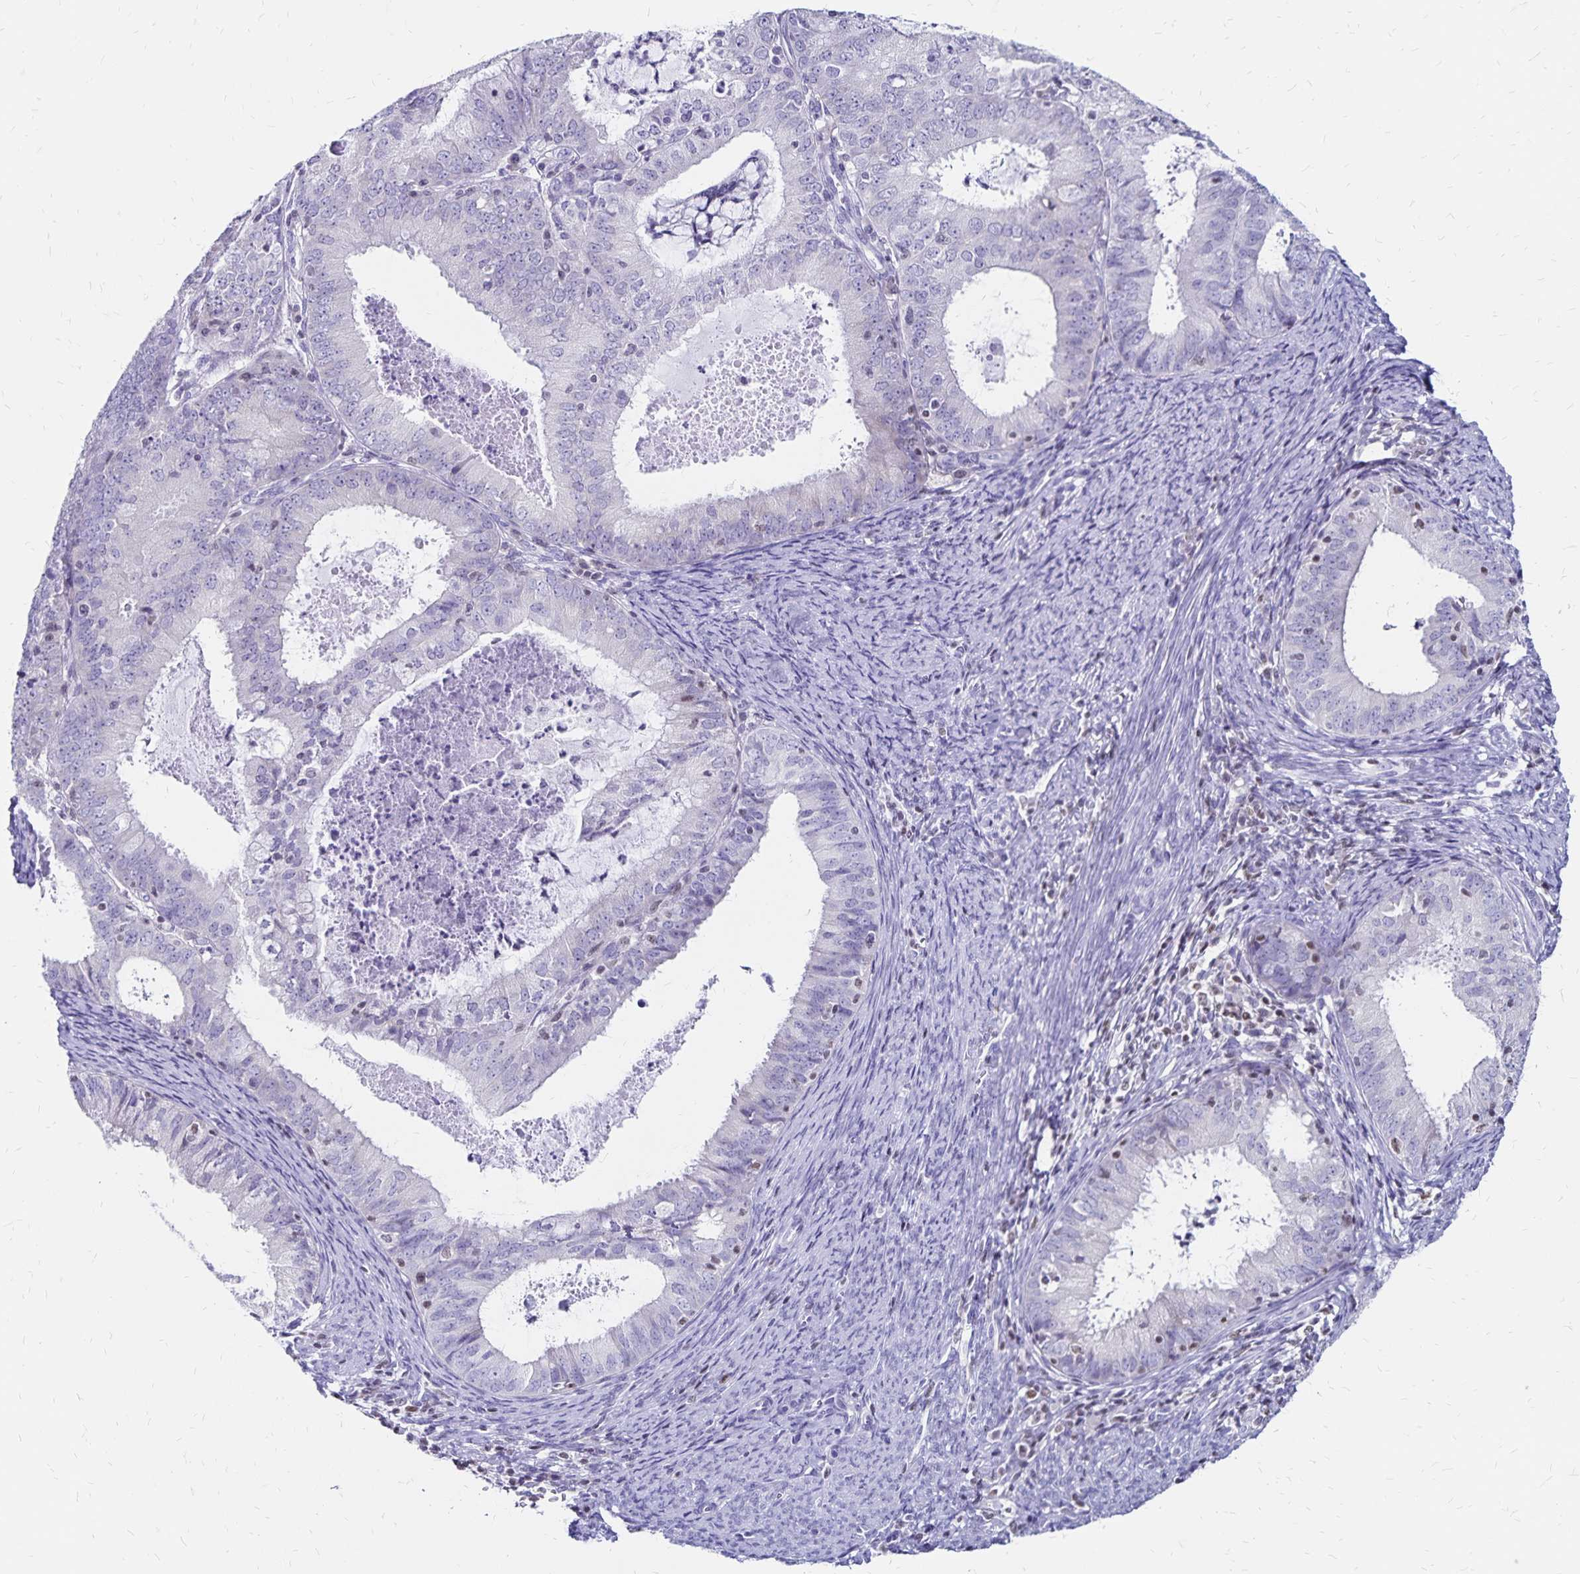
{"staining": {"intensity": "negative", "quantity": "none", "location": "none"}, "tissue": "endometrial cancer", "cell_type": "Tumor cells", "image_type": "cancer", "snomed": [{"axis": "morphology", "description": "Adenocarcinoma, NOS"}, {"axis": "topography", "description": "Endometrium"}], "caption": "Endometrial cancer was stained to show a protein in brown. There is no significant expression in tumor cells.", "gene": "IKZF1", "patient": {"sex": "female", "age": 57}}